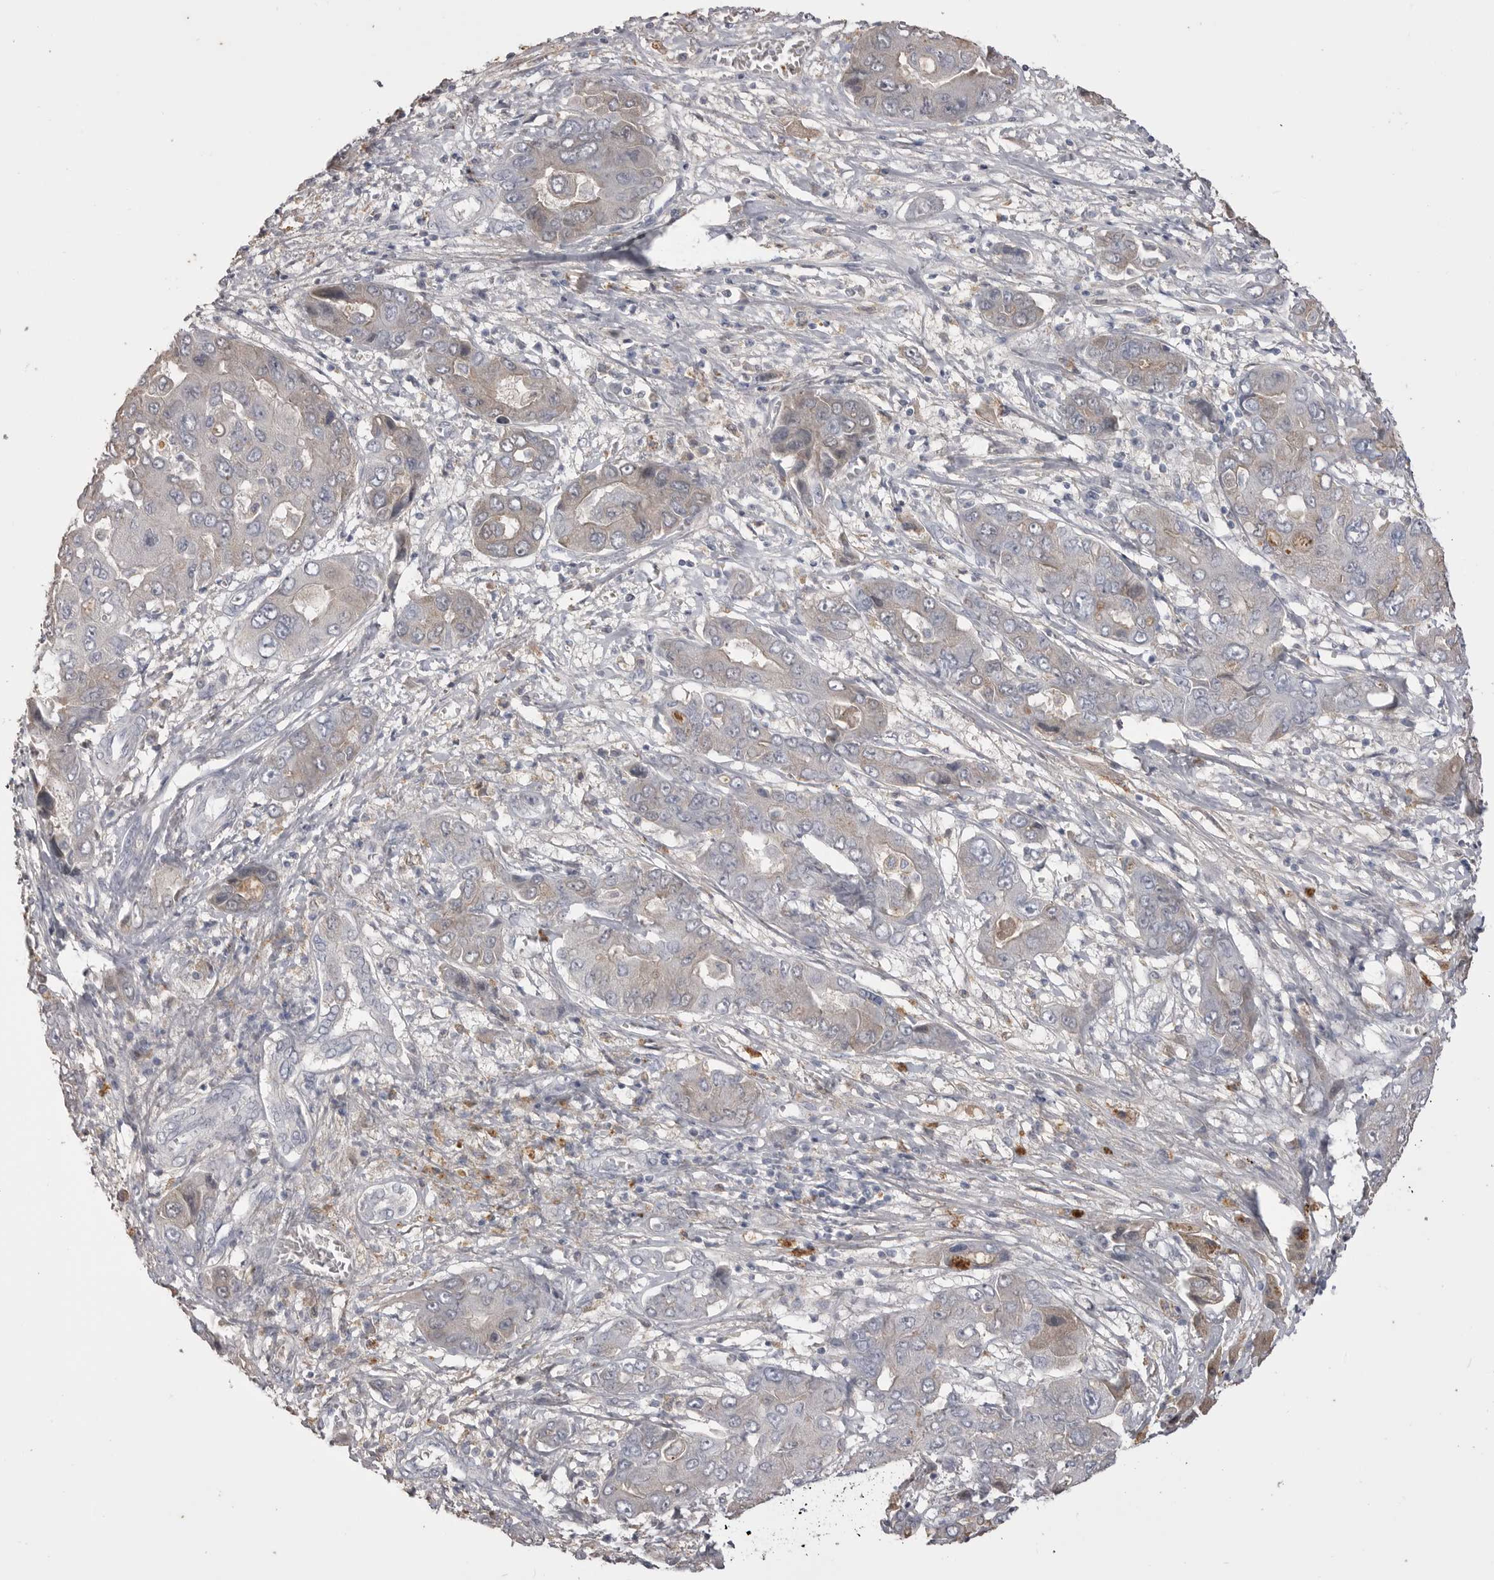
{"staining": {"intensity": "negative", "quantity": "none", "location": "none"}, "tissue": "liver cancer", "cell_type": "Tumor cells", "image_type": "cancer", "snomed": [{"axis": "morphology", "description": "Cholangiocarcinoma"}, {"axis": "topography", "description": "Liver"}], "caption": "Immunohistochemistry of human liver cholangiocarcinoma reveals no expression in tumor cells.", "gene": "AHSG", "patient": {"sex": "male", "age": 67}}